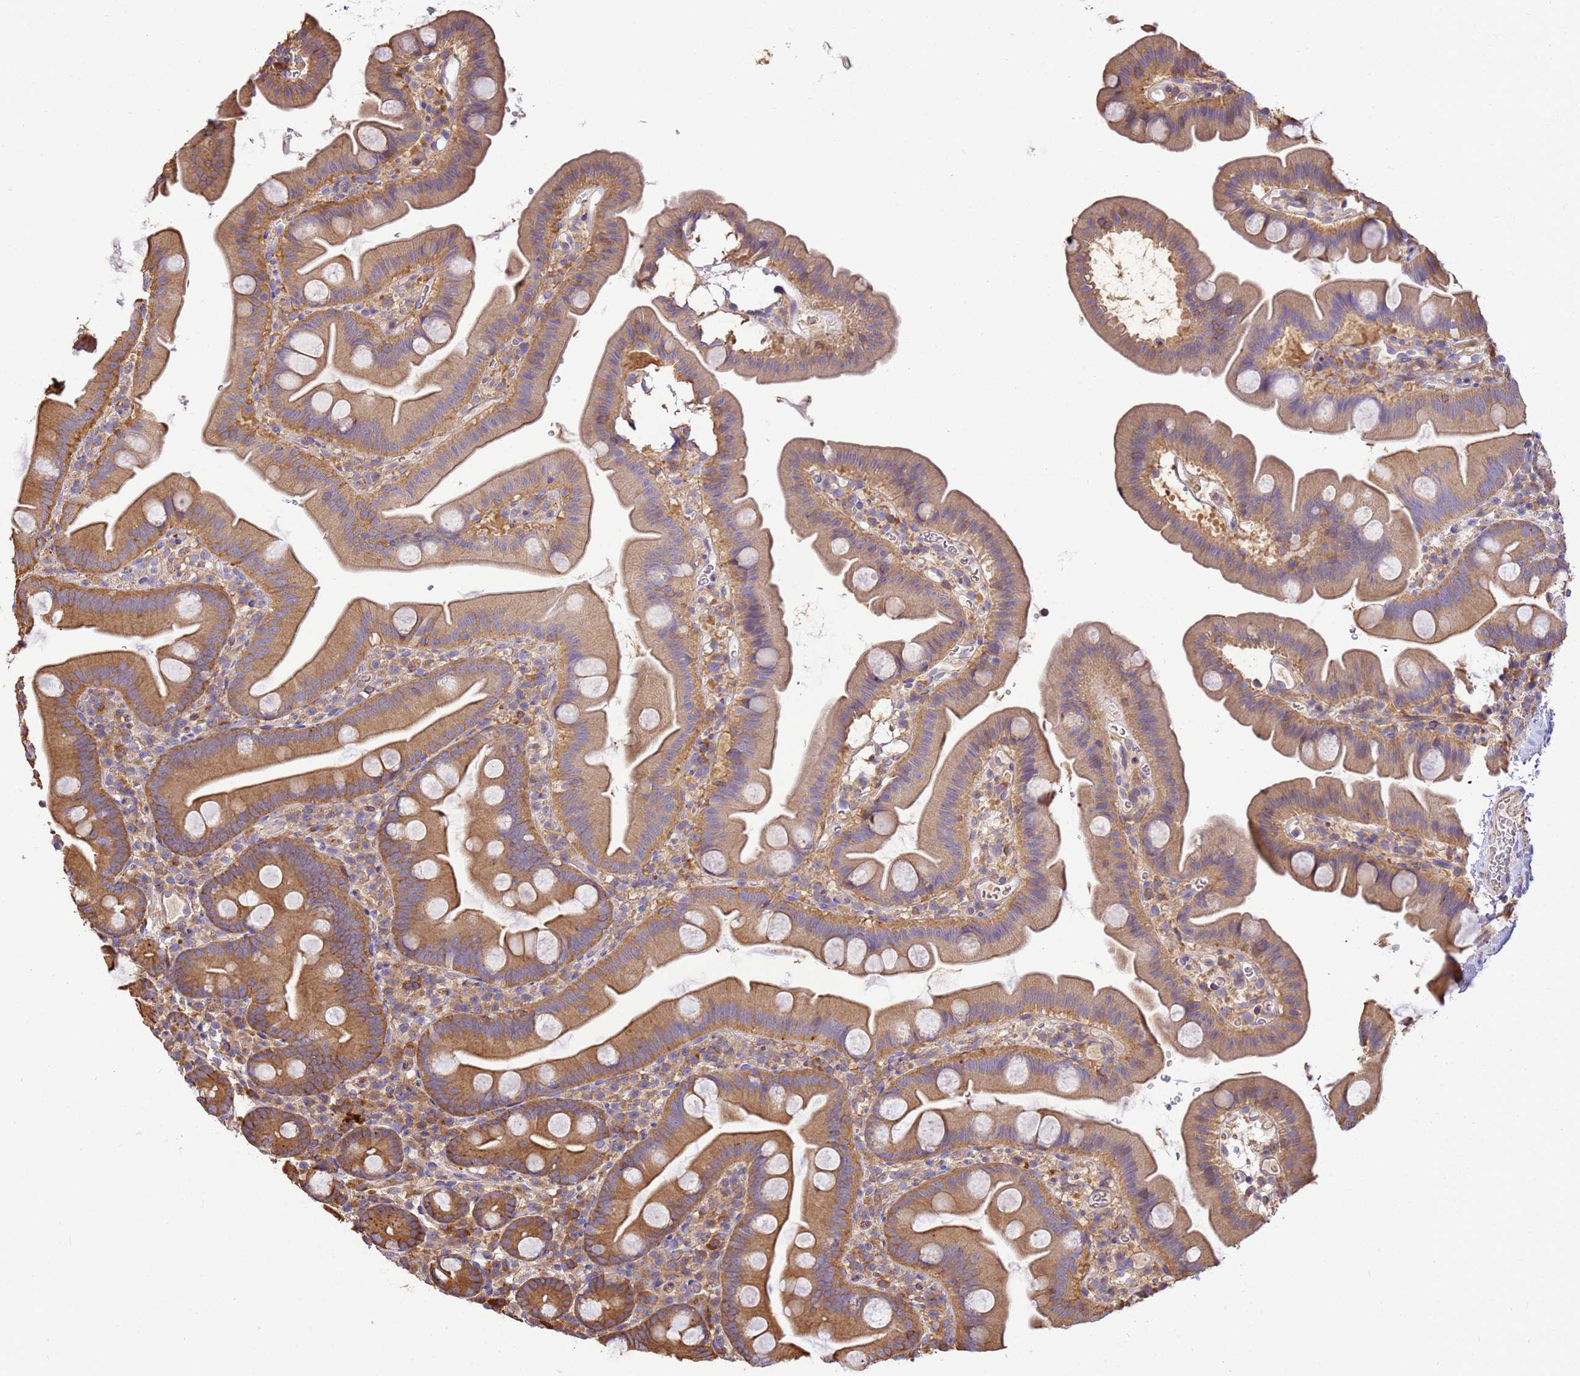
{"staining": {"intensity": "moderate", "quantity": "25%-75%", "location": "cytoplasmic/membranous"}, "tissue": "small intestine", "cell_type": "Glandular cells", "image_type": "normal", "snomed": [{"axis": "morphology", "description": "Normal tissue, NOS"}, {"axis": "topography", "description": "Small intestine"}], "caption": "A brown stain labels moderate cytoplasmic/membranous expression of a protein in glandular cells of normal small intestine.", "gene": "WDR64", "patient": {"sex": "female", "age": 68}}